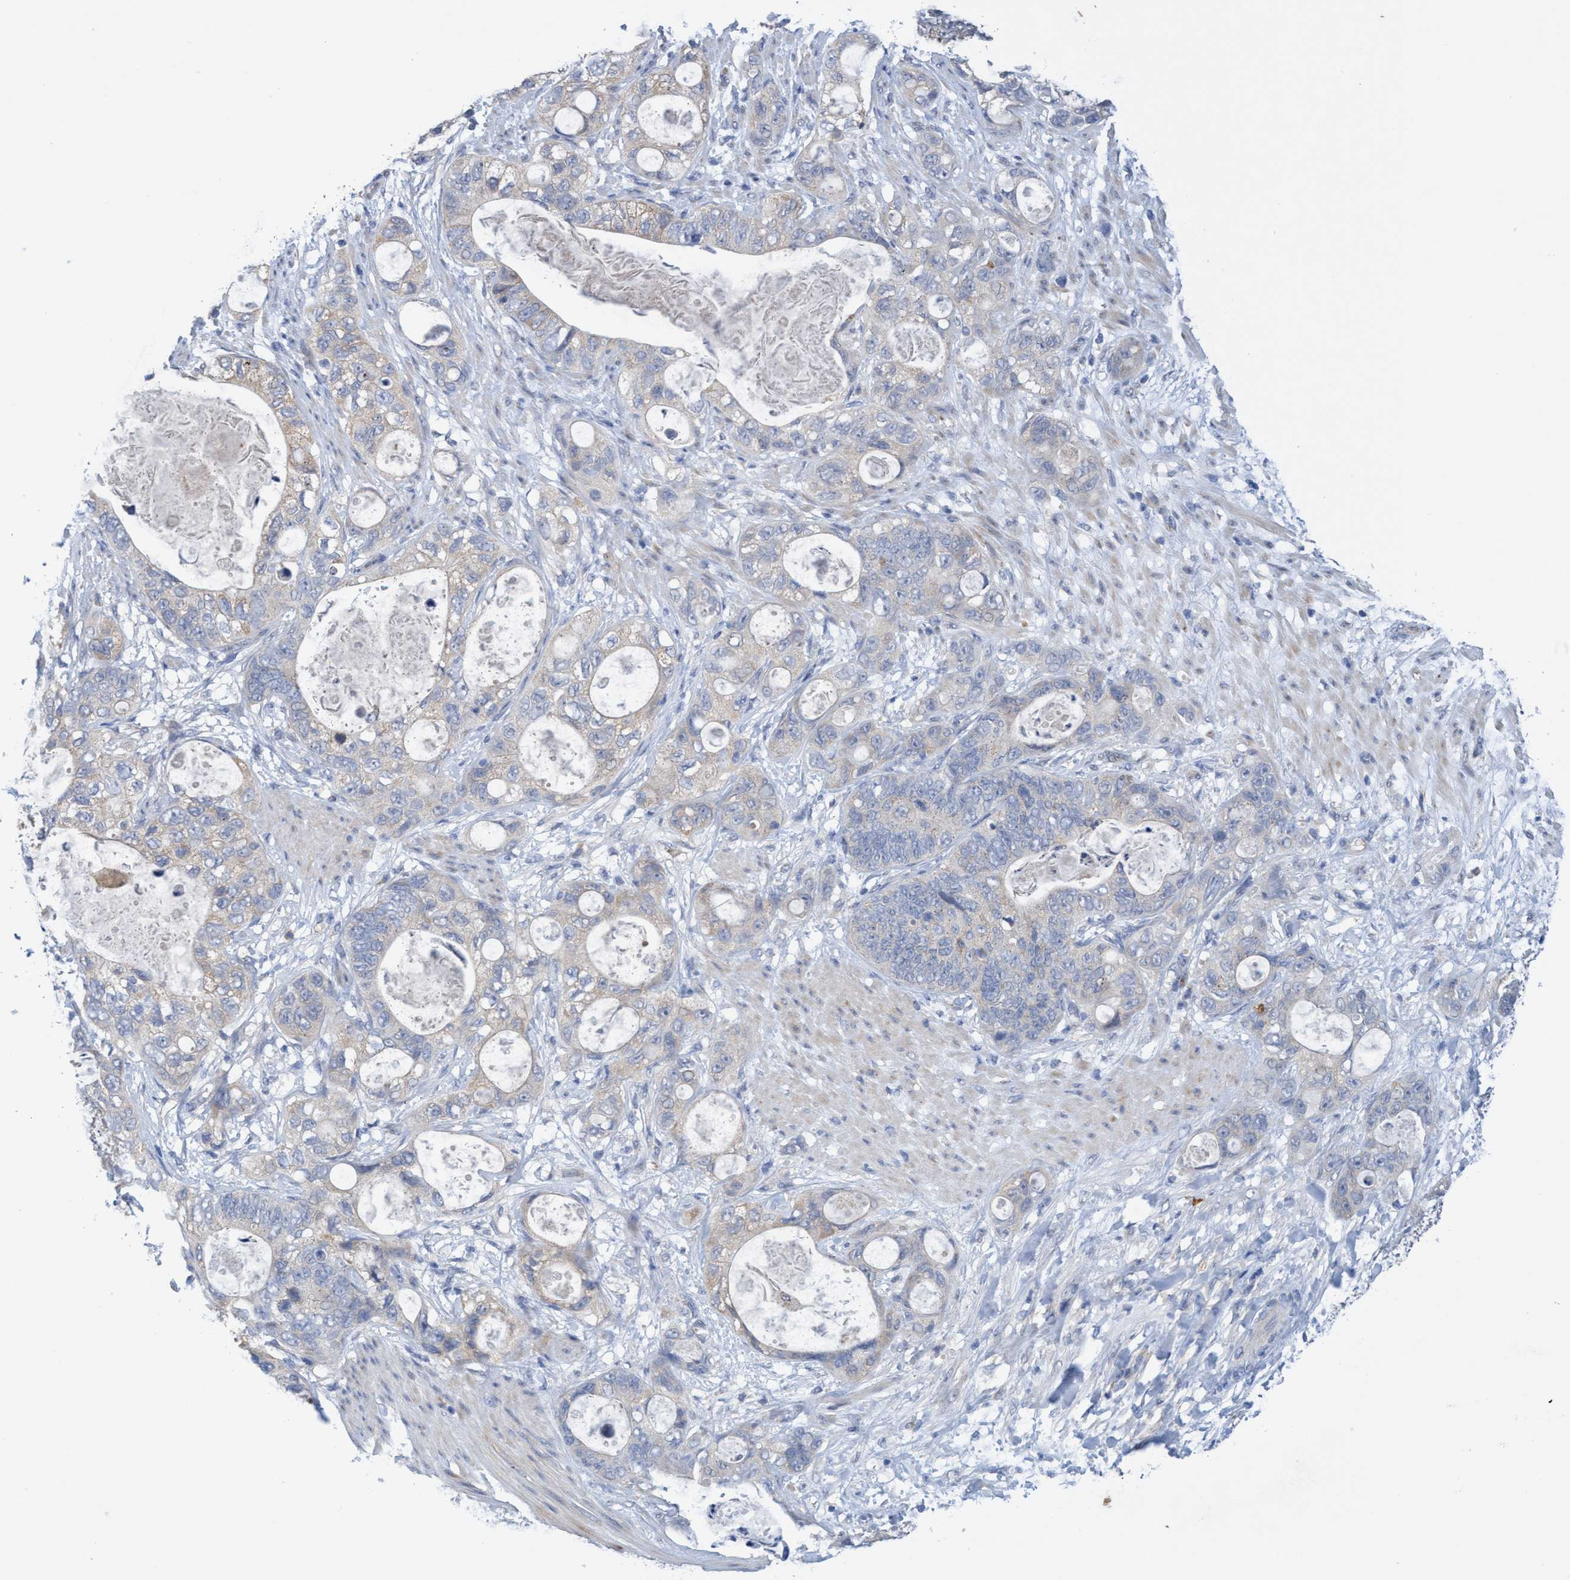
{"staining": {"intensity": "negative", "quantity": "none", "location": "none"}, "tissue": "stomach cancer", "cell_type": "Tumor cells", "image_type": "cancer", "snomed": [{"axis": "morphology", "description": "Normal tissue, NOS"}, {"axis": "morphology", "description": "Adenocarcinoma, NOS"}, {"axis": "topography", "description": "Stomach"}], "caption": "Tumor cells are negative for brown protein staining in stomach cancer.", "gene": "SEMA4D", "patient": {"sex": "female", "age": 89}}